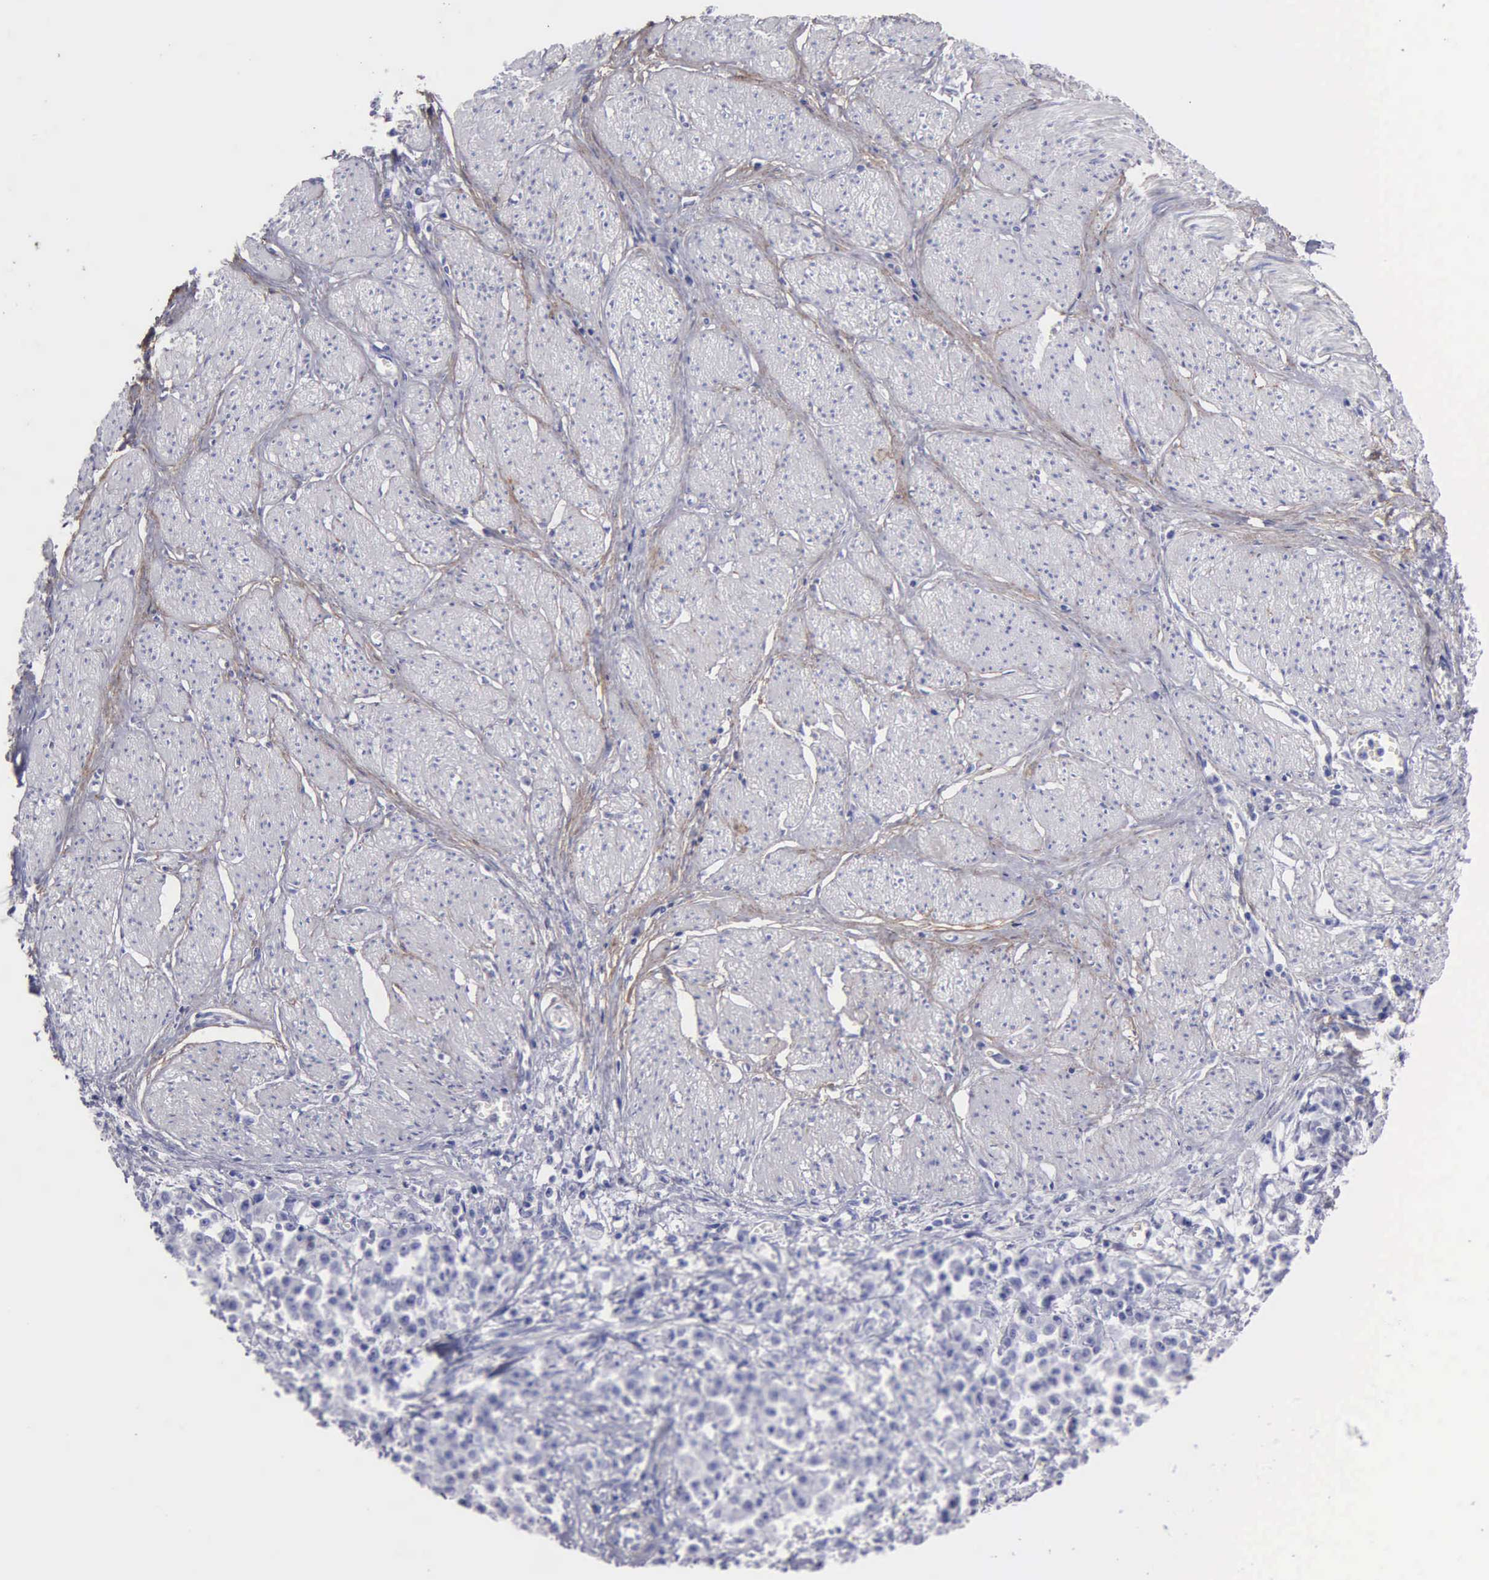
{"staining": {"intensity": "negative", "quantity": "none", "location": "none"}, "tissue": "stomach cancer", "cell_type": "Tumor cells", "image_type": "cancer", "snomed": [{"axis": "morphology", "description": "Adenocarcinoma, NOS"}, {"axis": "topography", "description": "Stomach"}], "caption": "Immunohistochemistry histopathology image of neoplastic tissue: human stomach cancer stained with DAB reveals no significant protein staining in tumor cells.", "gene": "FBLN5", "patient": {"sex": "male", "age": 72}}